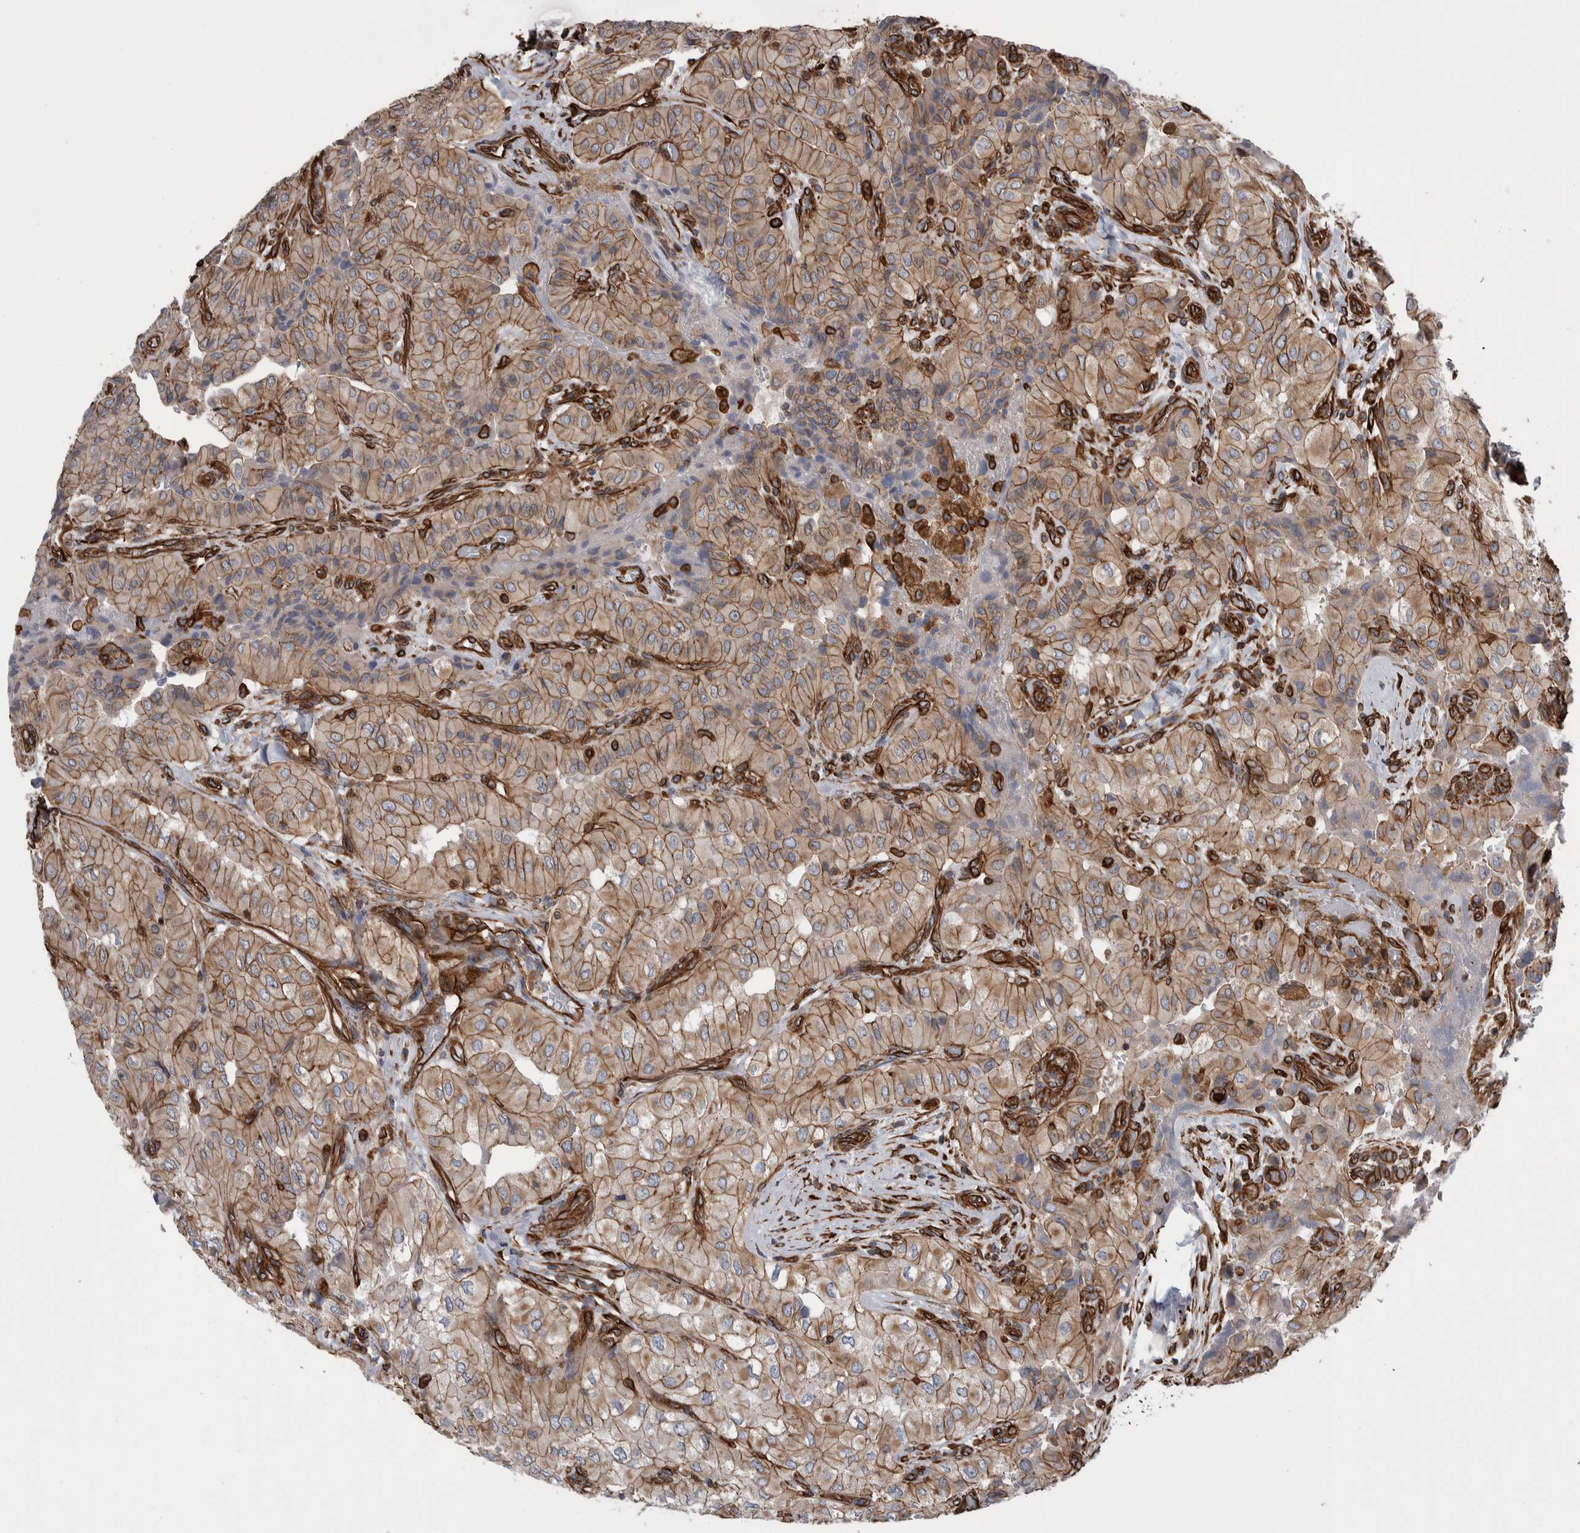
{"staining": {"intensity": "moderate", "quantity": ">75%", "location": "cytoplasmic/membranous"}, "tissue": "thyroid cancer", "cell_type": "Tumor cells", "image_type": "cancer", "snomed": [{"axis": "morphology", "description": "Papillary adenocarcinoma, NOS"}, {"axis": "topography", "description": "Thyroid gland"}], "caption": "Immunohistochemical staining of thyroid cancer (papillary adenocarcinoma) exhibits medium levels of moderate cytoplasmic/membranous protein expression in about >75% of tumor cells.", "gene": "KIF12", "patient": {"sex": "female", "age": 59}}